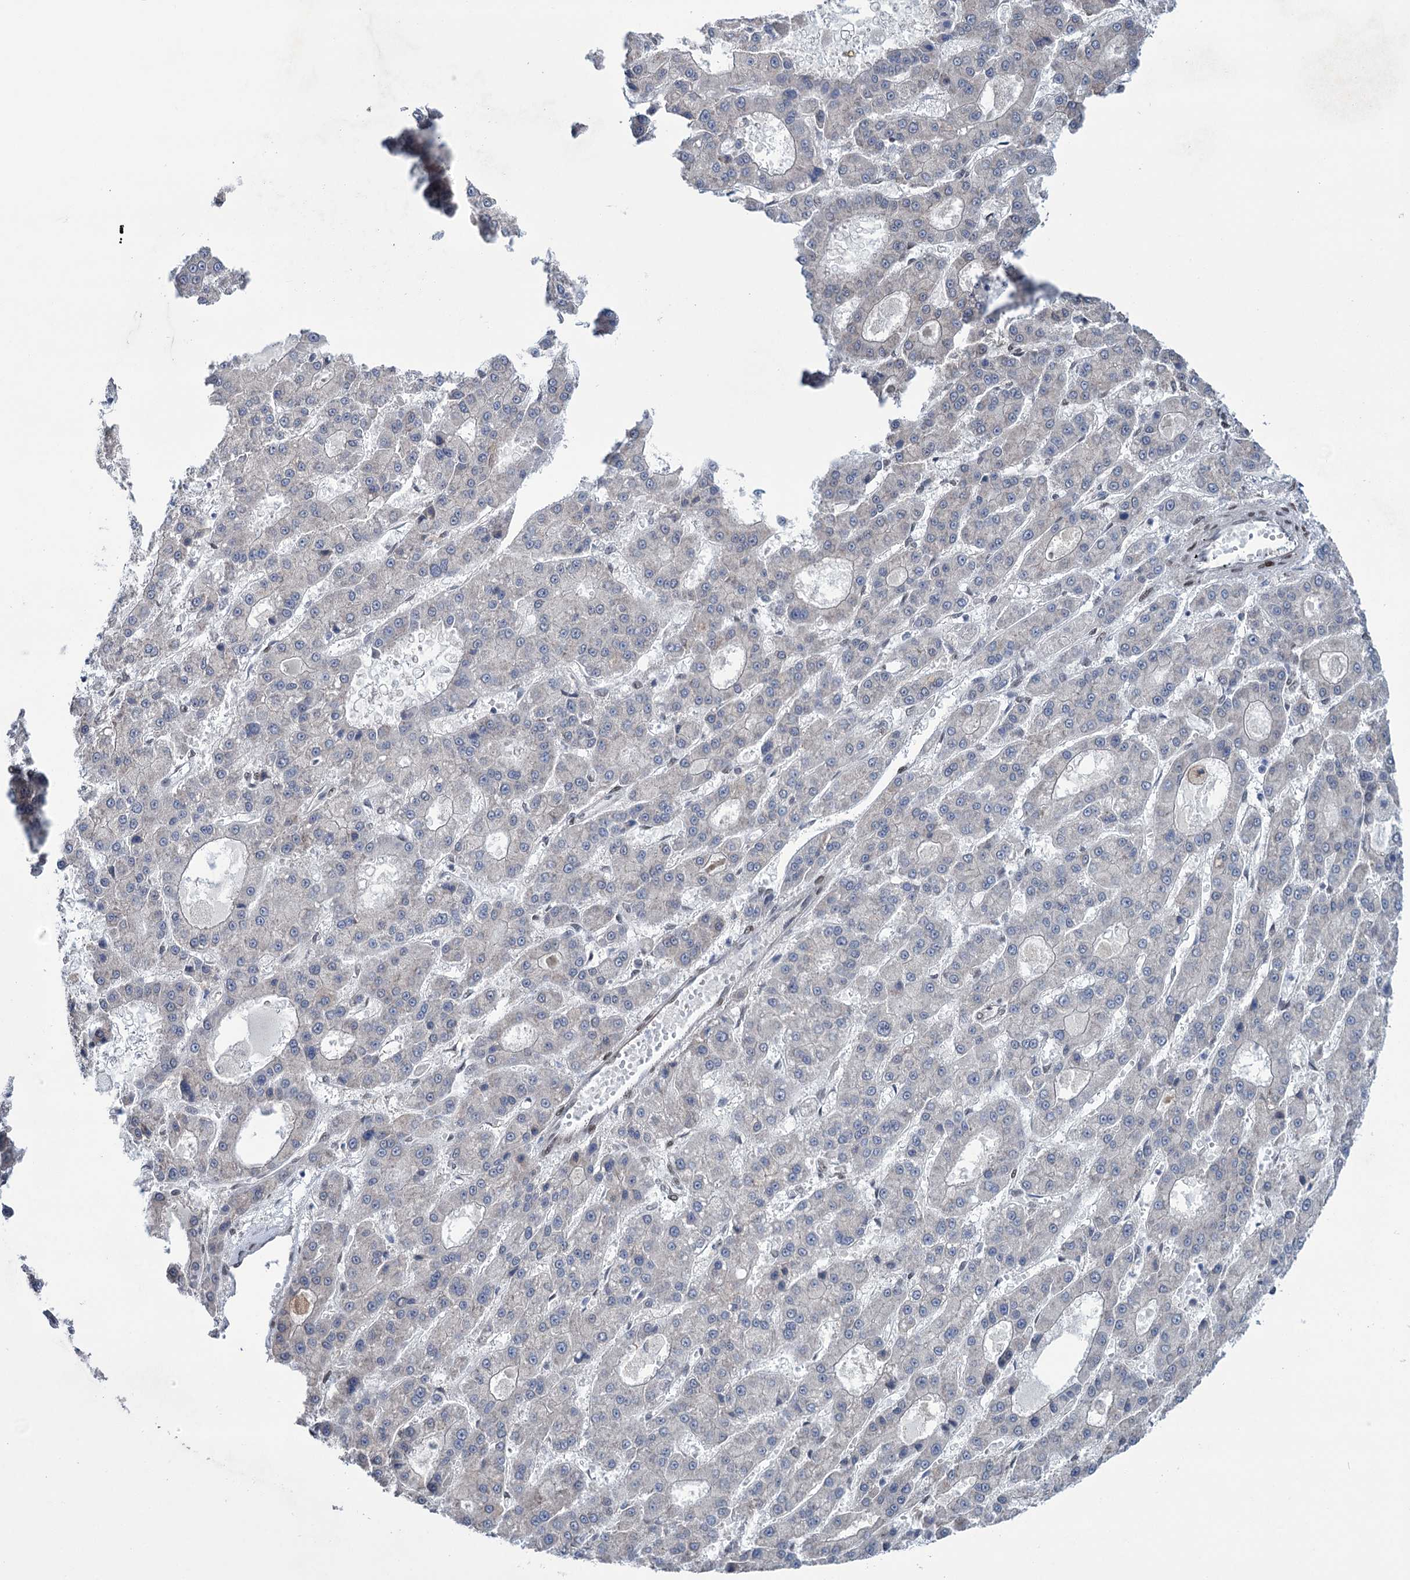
{"staining": {"intensity": "negative", "quantity": "none", "location": "none"}, "tissue": "liver cancer", "cell_type": "Tumor cells", "image_type": "cancer", "snomed": [{"axis": "morphology", "description": "Carcinoma, Hepatocellular, NOS"}, {"axis": "topography", "description": "Liver"}], "caption": "IHC image of neoplastic tissue: liver cancer (hepatocellular carcinoma) stained with DAB (3,3'-diaminobenzidine) demonstrates no significant protein expression in tumor cells.", "gene": "FAM53A", "patient": {"sex": "male", "age": 70}}